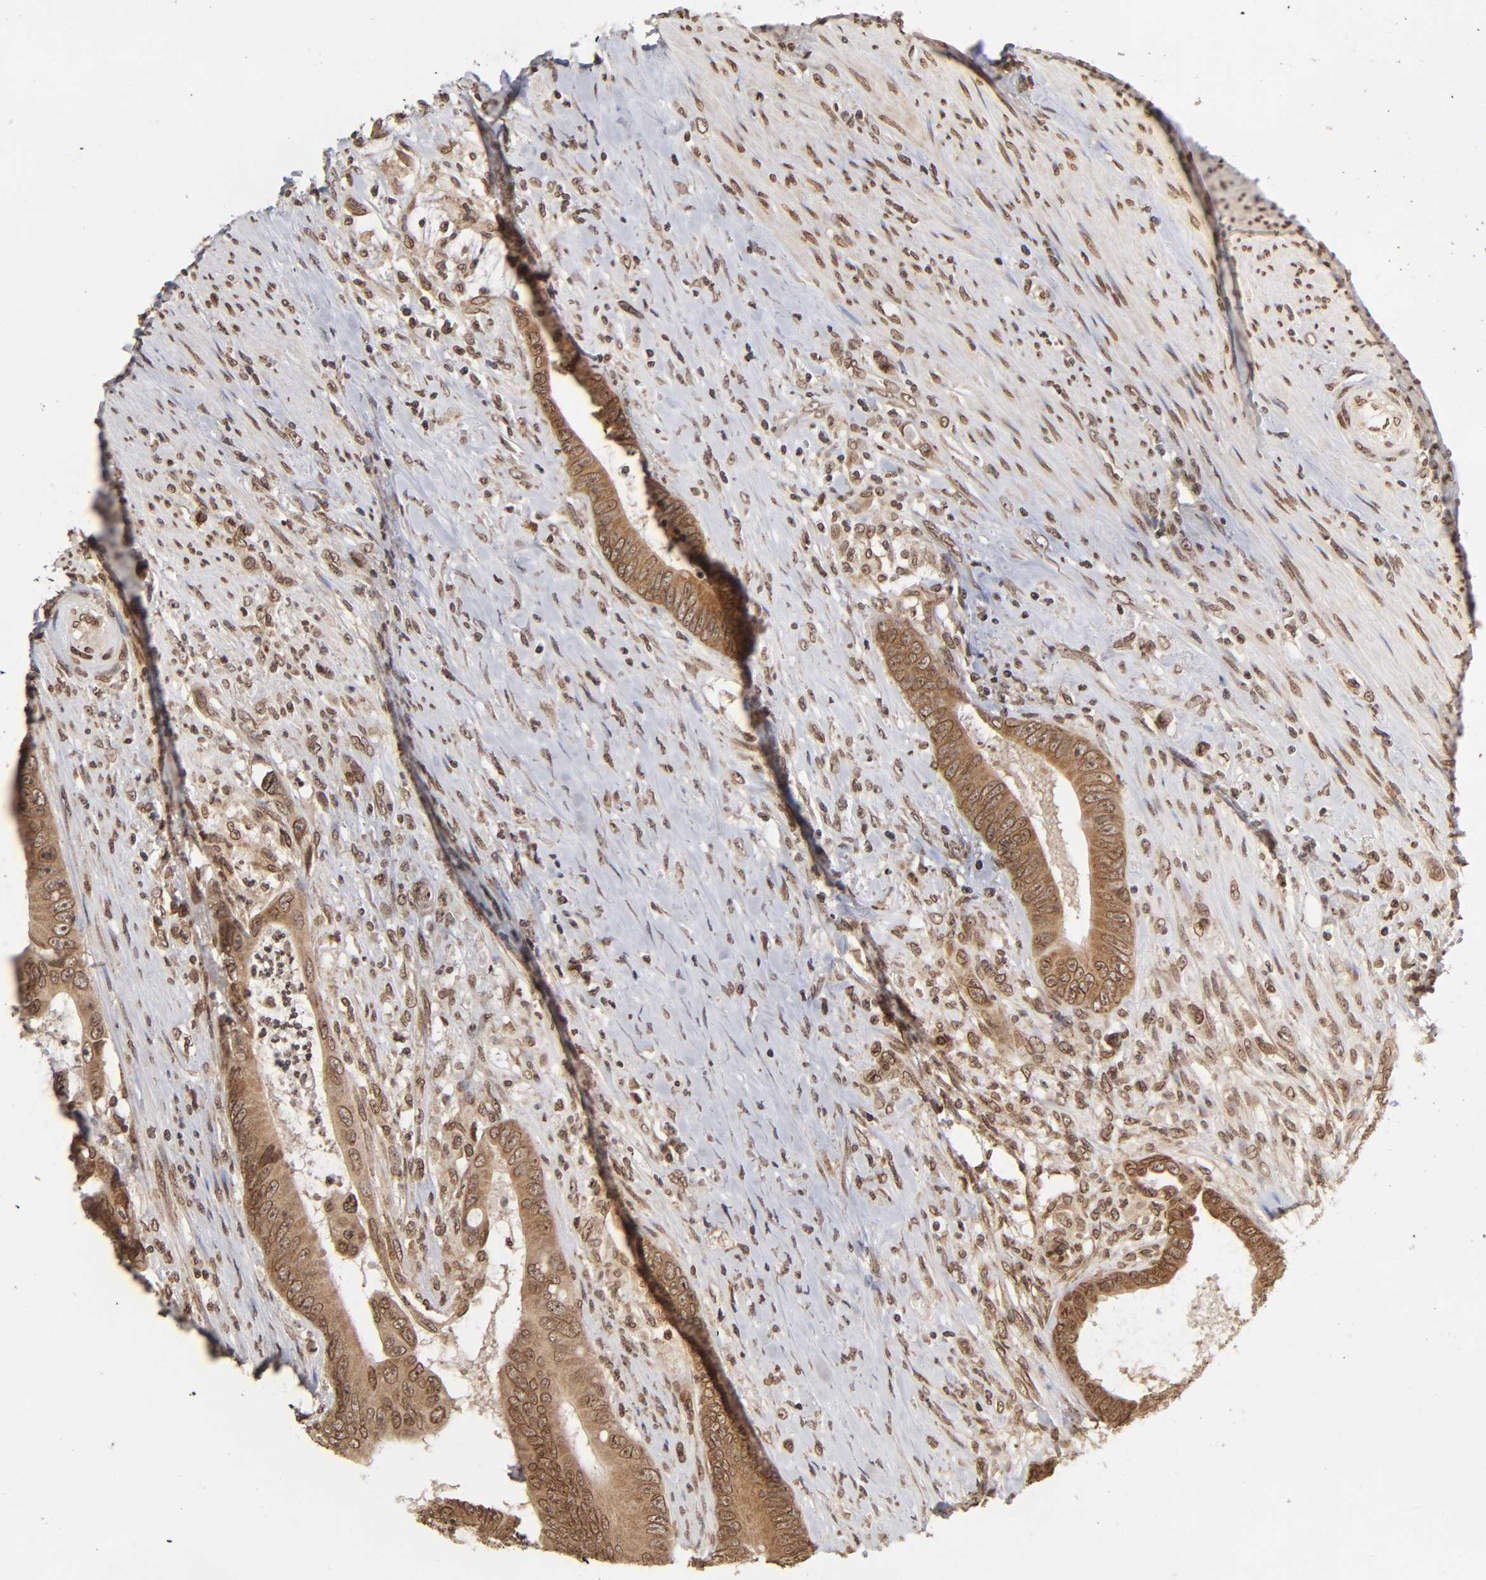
{"staining": {"intensity": "moderate", "quantity": ">75%", "location": "cytoplasmic/membranous"}, "tissue": "colorectal cancer", "cell_type": "Tumor cells", "image_type": "cancer", "snomed": [{"axis": "morphology", "description": "Adenocarcinoma, NOS"}, {"axis": "topography", "description": "Rectum"}], "caption": "Protein expression analysis of colorectal cancer (adenocarcinoma) displays moderate cytoplasmic/membranous positivity in approximately >75% of tumor cells. The staining was performed using DAB (3,3'-diaminobenzidine) to visualize the protein expression in brown, while the nuclei were stained in blue with hematoxylin (Magnification: 20x).", "gene": "MLLT6", "patient": {"sex": "female", "age": 77}}